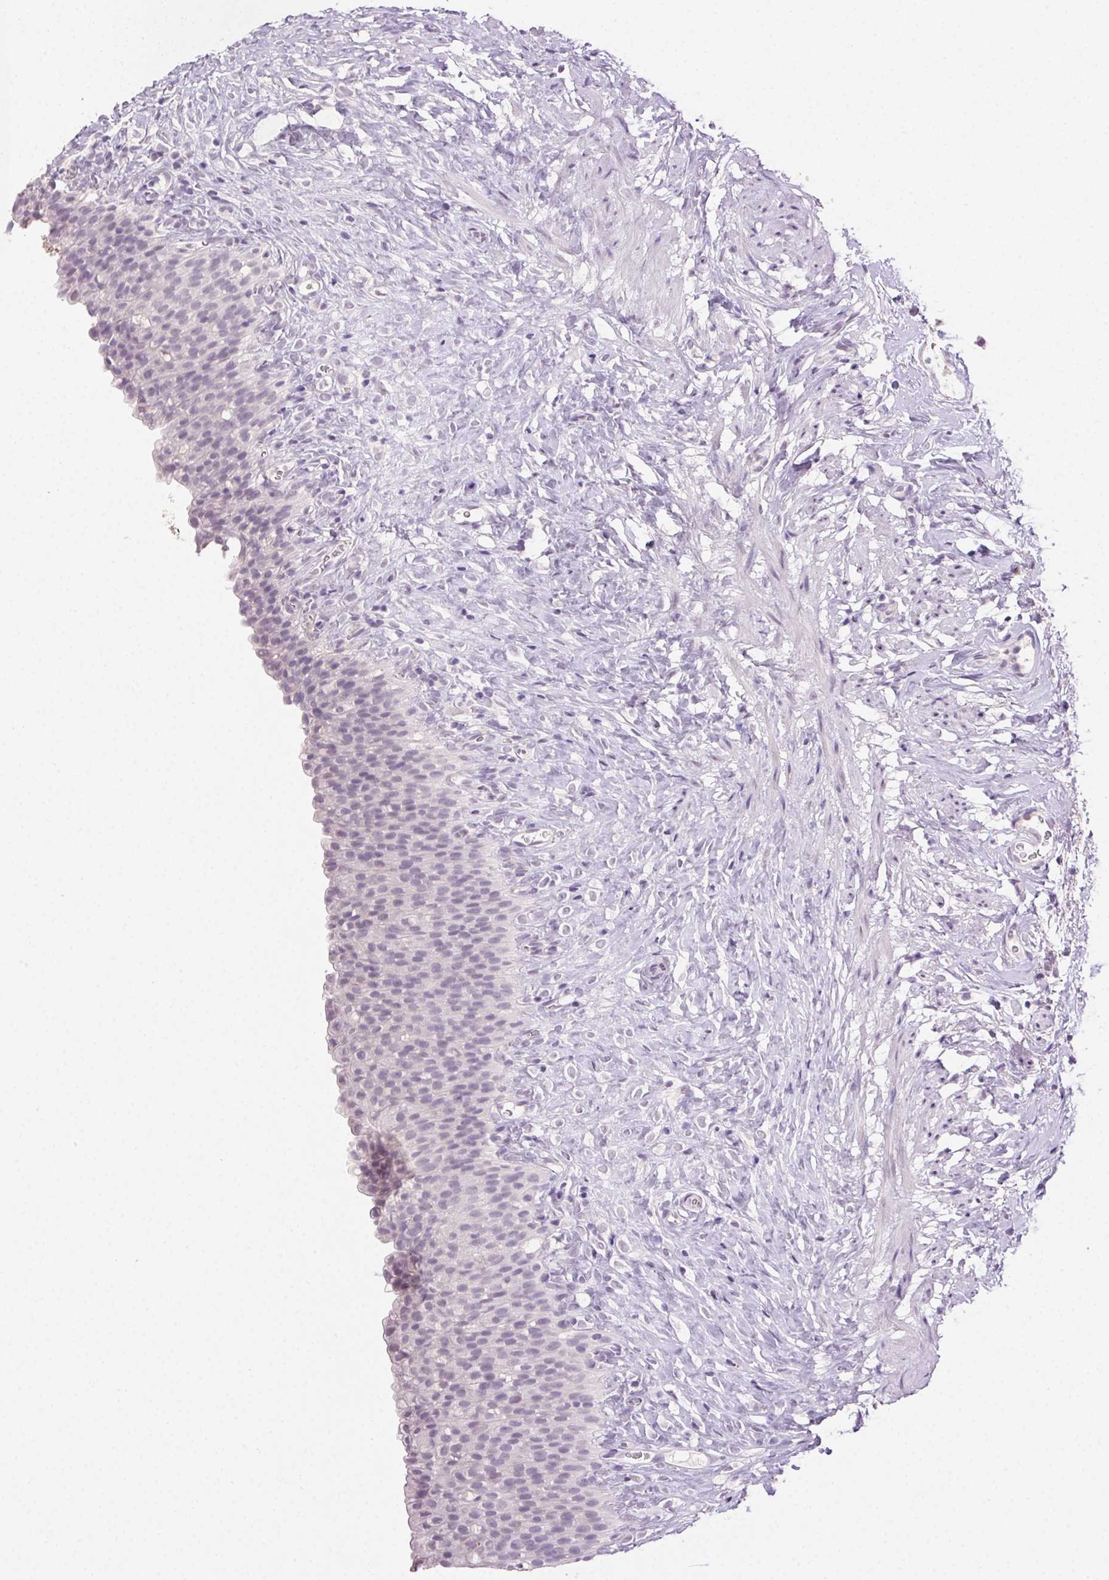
{"staining": {"intensity": "negative", "quantity": "none", "location": "none"}, "tissue": "urinary bladder", "cell_type": "Urothelial cells", "image_type": "normal", "snomed": [{"axis": "morphology", "description": "Normal tissue, NOS"}, {"axis": "topography", "description": "Urinary bladder"}, {"axis": "topography", "description": "Prostate"}], "caption": "Urinary bladder stained for a protein using immunohistochemistry (IHC) exhibits no staining urothelial cells.", "gene": "CLDN10", "patient": {"sex": "male", "age": 76}}